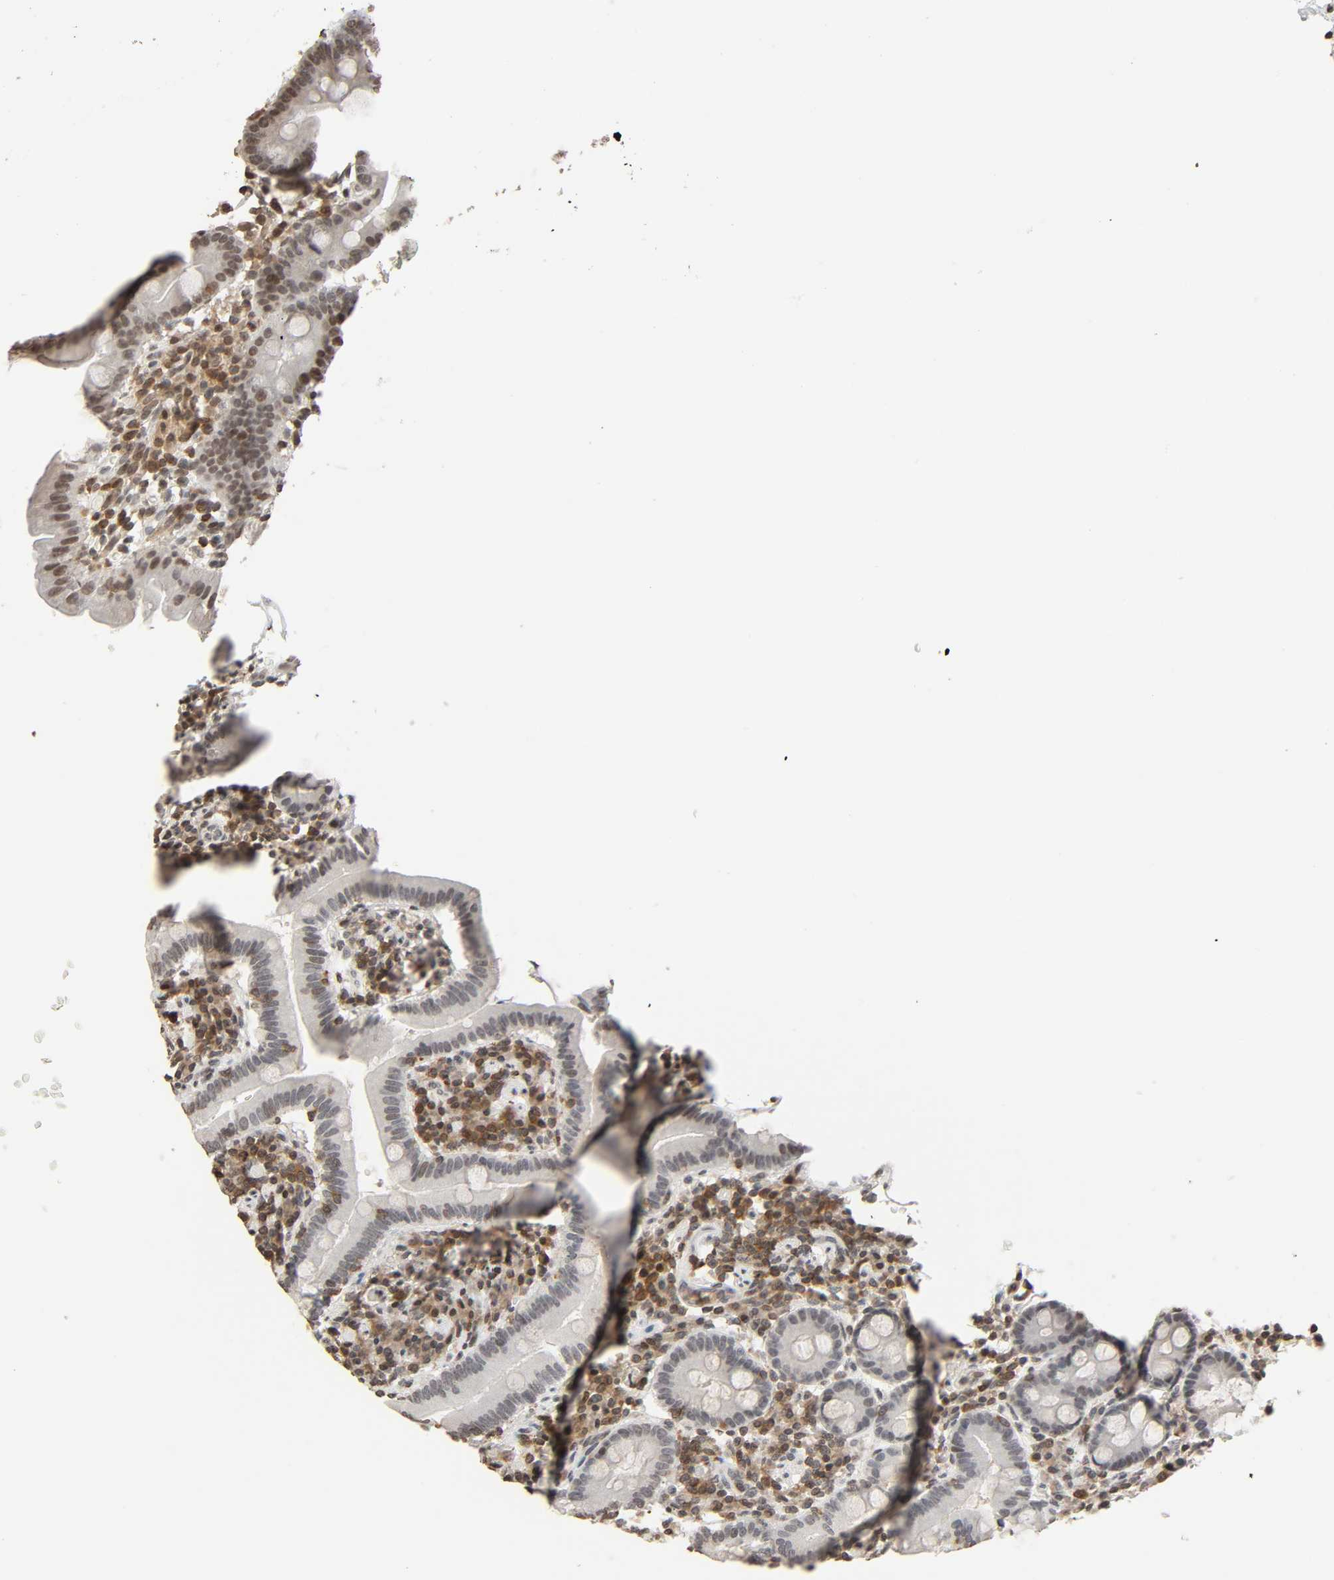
{"staining": {"intensity": "negative", "quantity": "none", "location": "none"}, "tissue": "duodenum", "cell_type": "Glandular cells", "image_type": "normal", "snomed": [{"axis": "morphology", "description": "Normal tissue, NOS"}, {"axis": "topography", "description": "Duodenum"}], "caption": "Immunohistochemistry (IHC) of unremarkable human duodenum displays no positivity in glandular cells.", "gene": "STK4", "patient": {"sex": "male", "age": 50}}